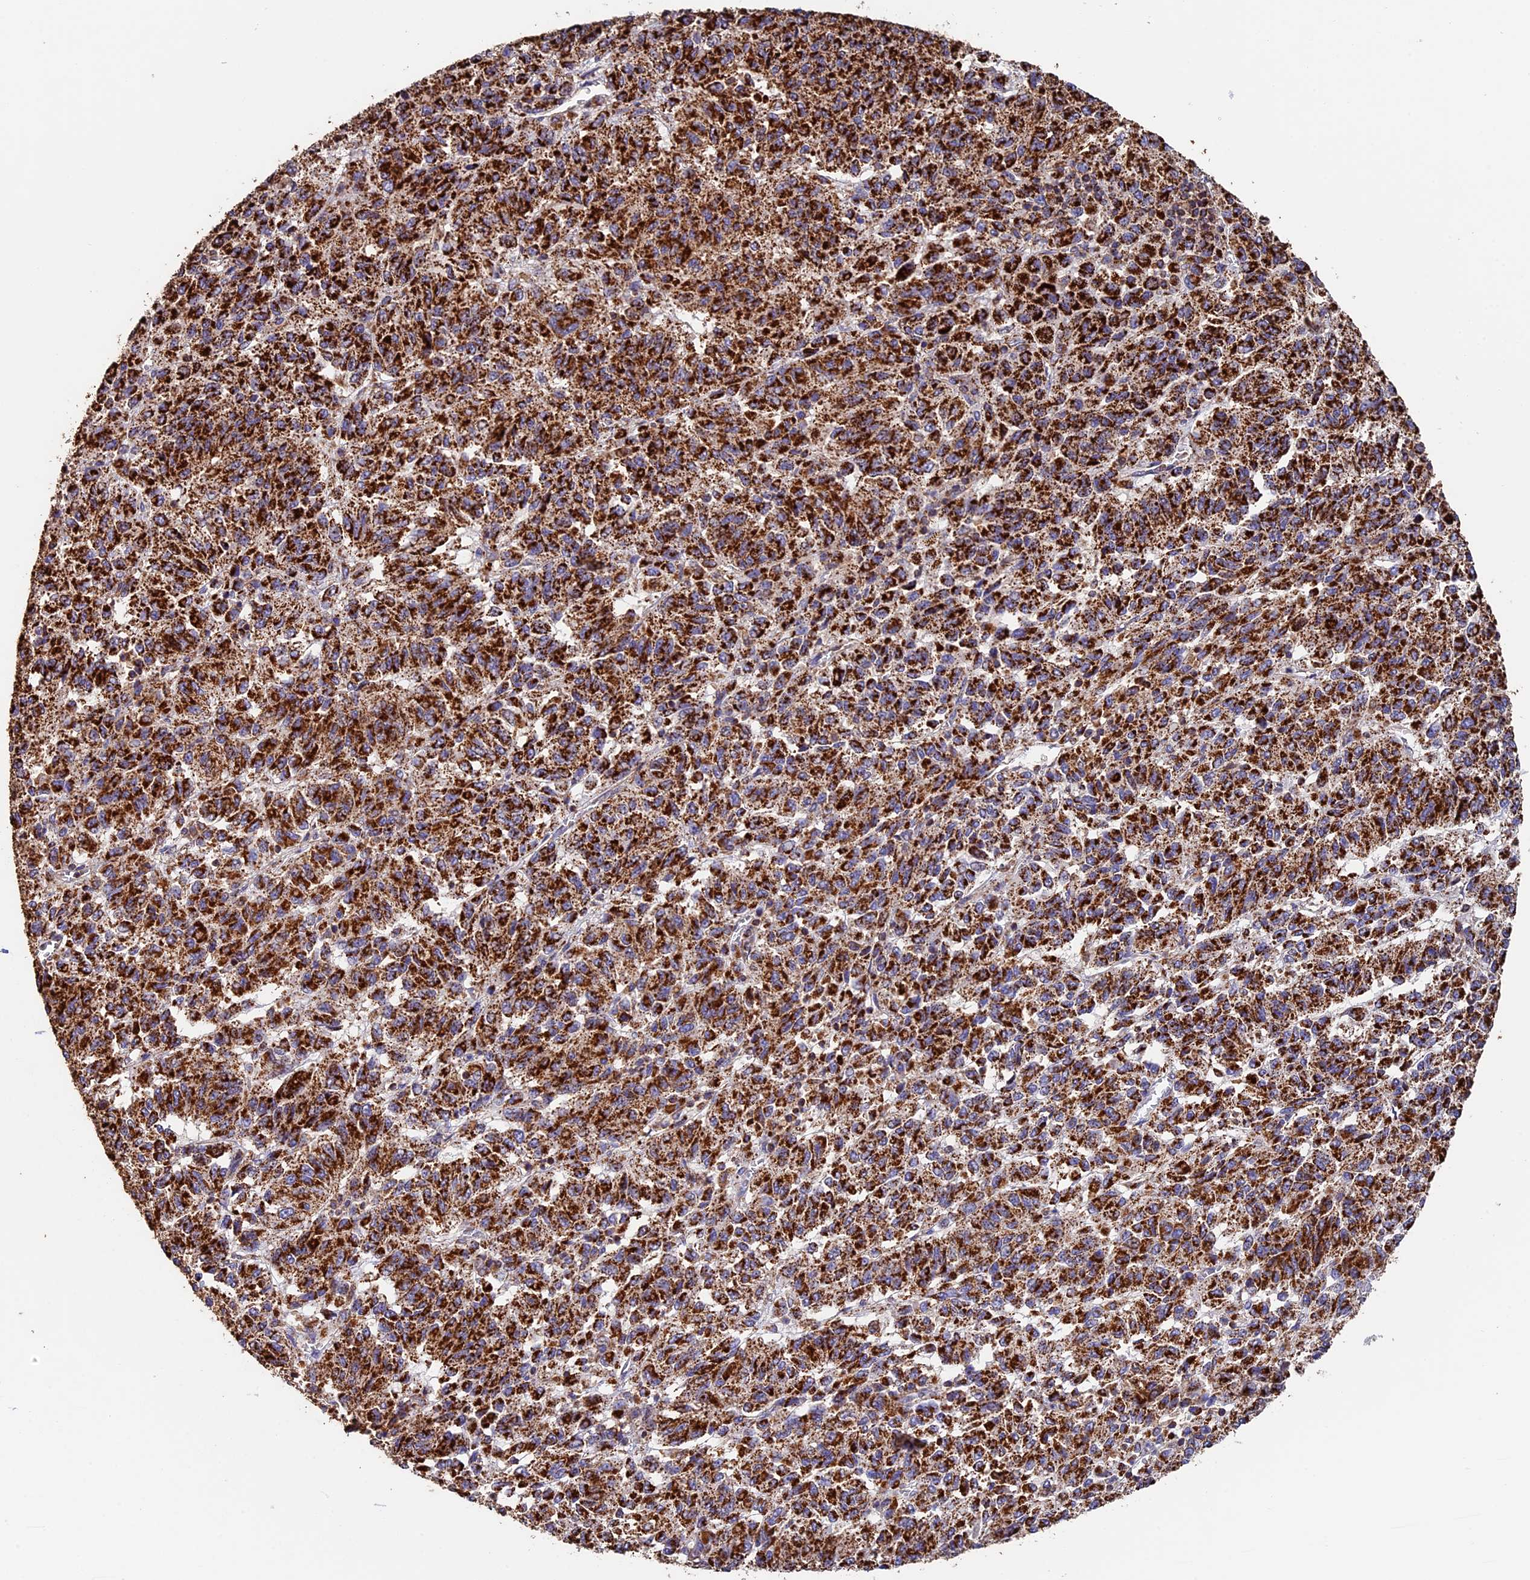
{"staining": {"intensity": "strong", "quantity": ">75%", "location": "cytoplasmic/membranous"}, "tissue": "melanoma", "cell_type": "Tumor cells", "image_type": "cancer", "snomed": [{"axis": "morphology", "description": "Malignant melanoma, Metastatic site"}, {"axis": "topography", "description": "Lung"}], "caption": "A high-resolution micrograph shows immunohistochemistry staining of malignant melanoma (metastatic site), which exhibits strong cytoplasmic/membranous expression in approximately >75% of tumor cells.", "gene": "ADAT1", "patient": {"sex": "male", "age": 64}}